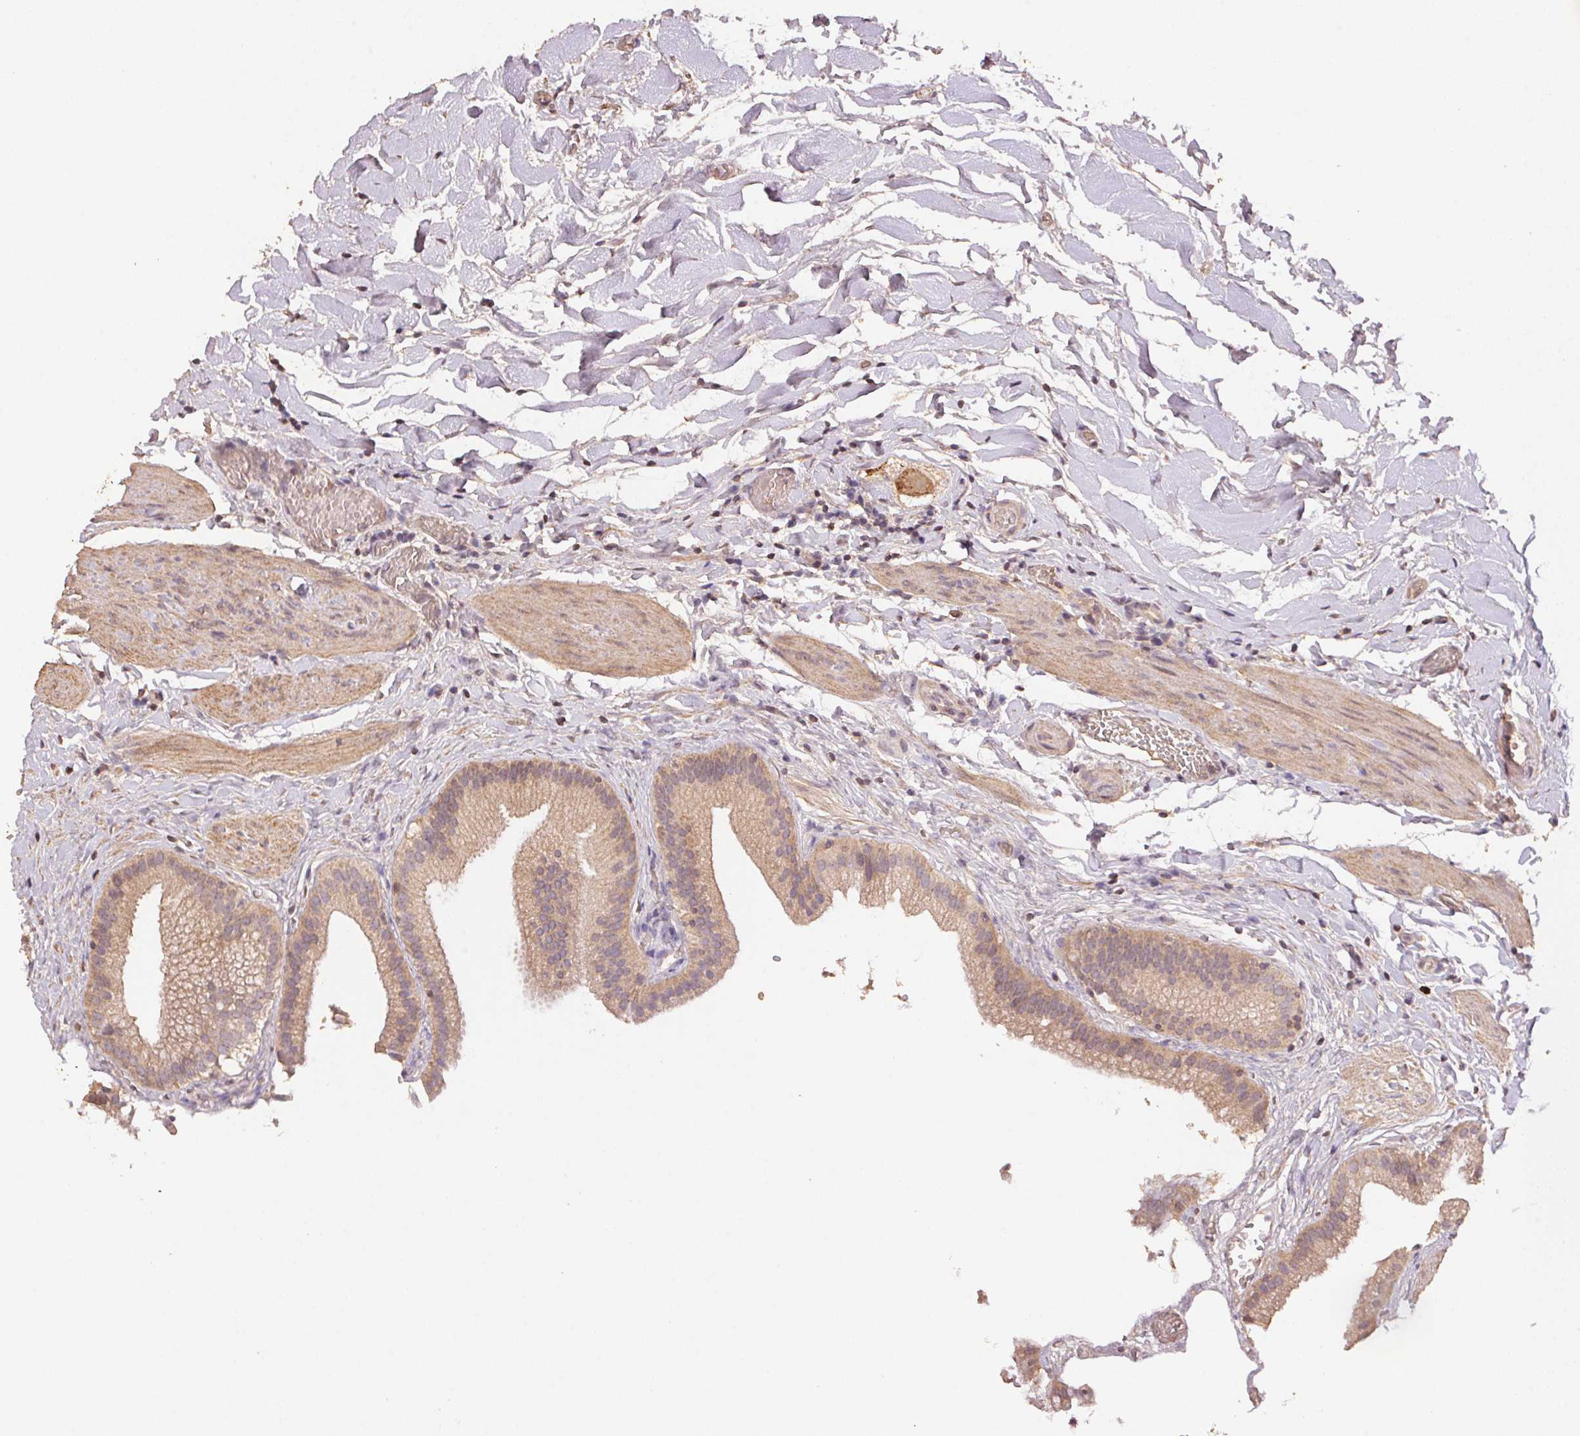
{"staining": {"intensity": "moderate", "quantity": ">75%", "location": "cytoplasmic/membranous"}, "tissue": "gallbladder", "cell_type": "Glandular cells", "image_type": "normal", "snomed": [{"axis": "morphology", "description": "Normal tissue, NOS"}, {"axis": "topography", "description": "Gallbladder"}], "caption": "Glandular cells demonstrate medium levels of moderate cytoplasmic/membranous staining in approximately >75% of cells in benign human gallbladder. (DAB (3,3'-diaminobenzidine) = brown stain, brightfield microscopy at high magnification).", "gene": "CENPF", "patient": {"sex": "female", "age": 63}}